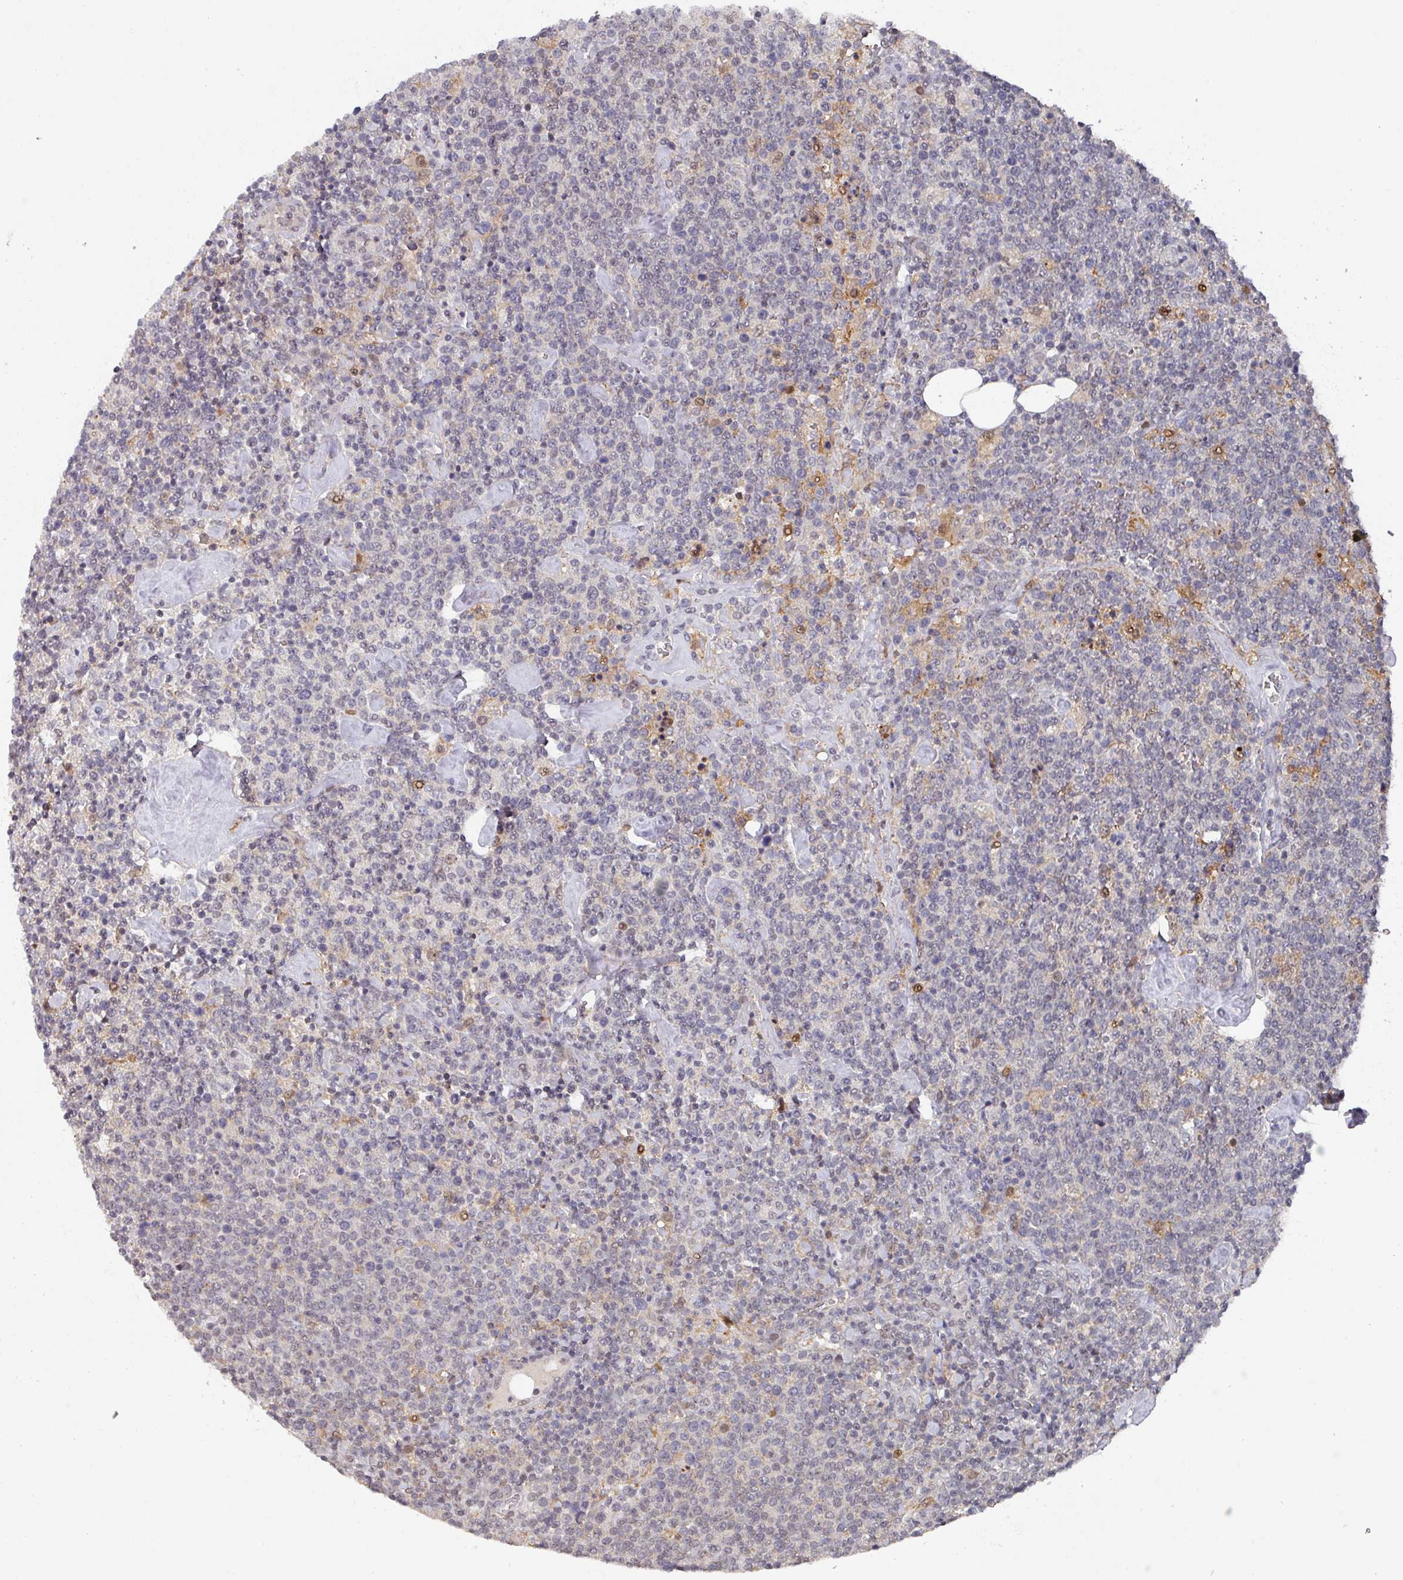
{"staining": {"intensity": "negative", "quantity": "none", "location": "none"}, "tissue": "lymphoma", "cell_type": "Tumor cells", "image_type": "cancer", "snomed": [{"axis": "morphology", "description": "Malignant lymphoma, non-Hodgkin's type, High grade"}, {"axis": "topography", "description": "Lymph node"}], "caption": "Tumor cells show no significant protein expression in lymphoma.", "gene": "ZNF654", "patient": {"sex": "male", "age": 61}}